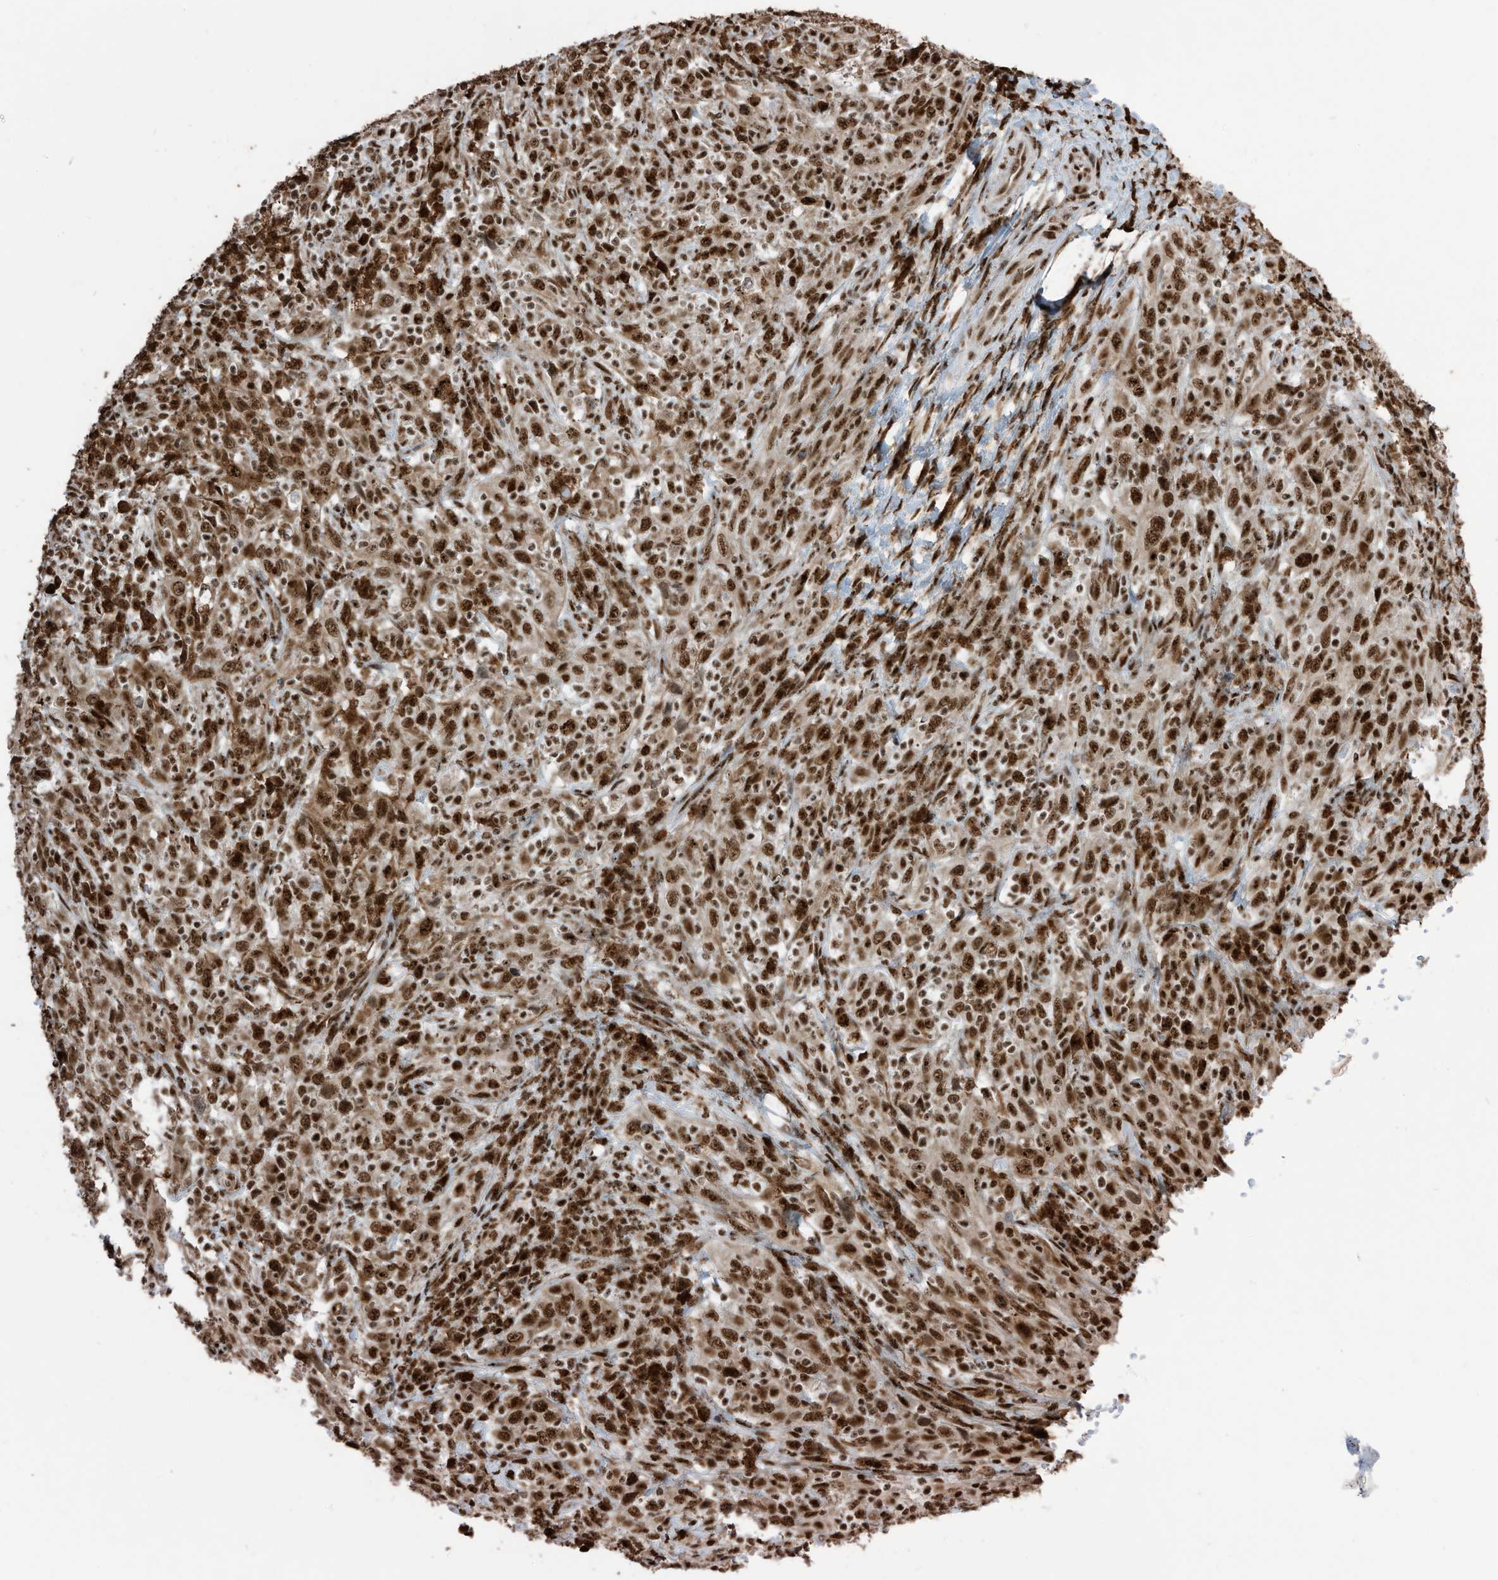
{"staining": {"intensity": "strong", "quantity": ">75%", "location": "nuclear"}, "tissue": "cervical cancer", "cell_type": "Tumor cells", "image_type": "cancer", "snomed": [{"axis": "morphology", "description": "Squamous cell carcinoma, NOS"}, {"axis": "topography", "description": "Cervix"}], "caption": "Immunohistochemistry (IHC) (DAB (3,3'-diaminobenzidine)) staining of human cervical squamous cell carcinoma exhibits strong nuclear protein expression in about >75% of tumor cells.", "gene": "LBH", "patient": {"sex": "female", "age": 46}}